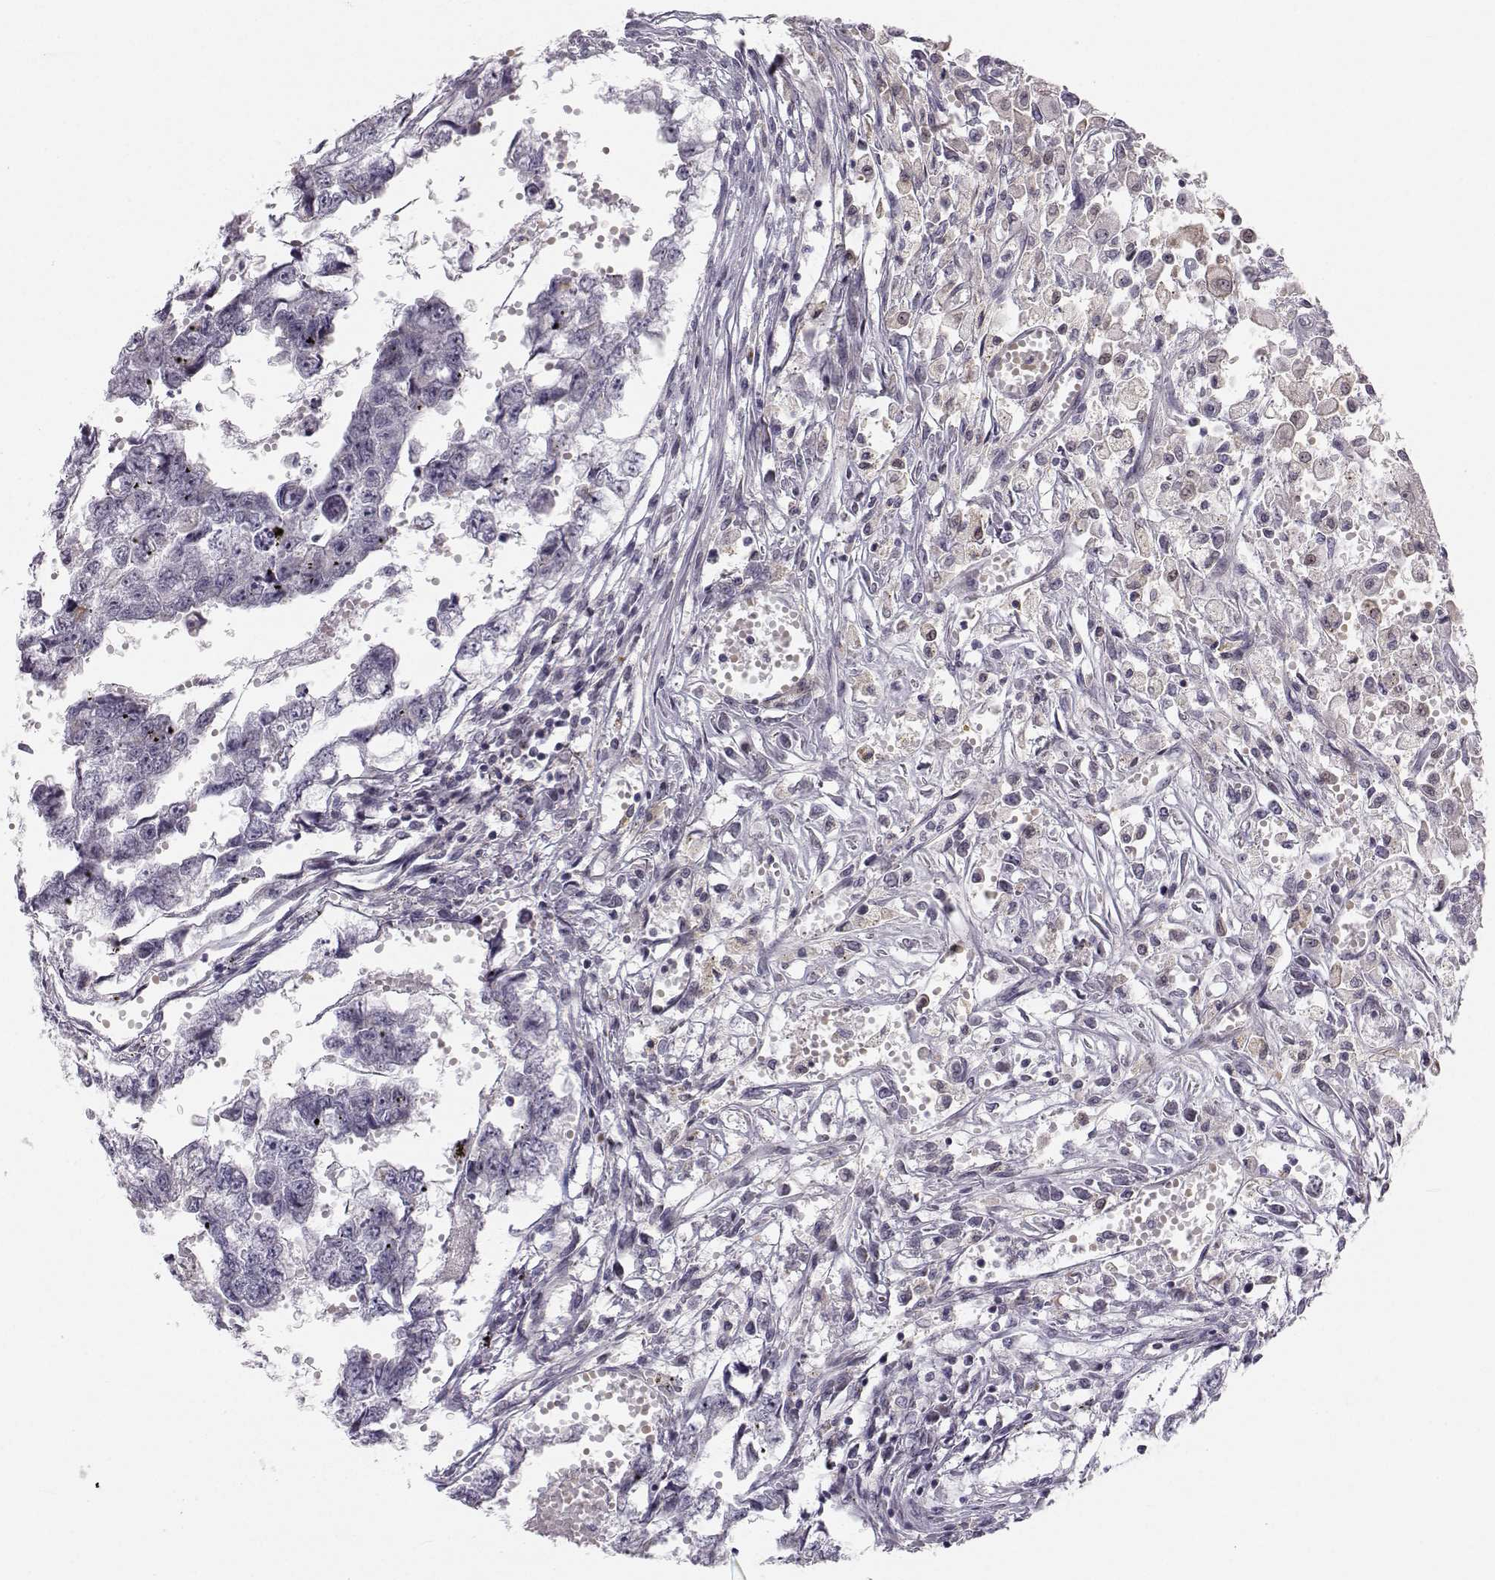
{"staining": {"intensity": "weak", "quantity": "<25%", "location": "cytoplasmic/membranous"}, "tissue": "testis cancer", "cell_type": "Tumor cells", "image_type": "cancer", "snomed": [{"axis": "morphology", "description": "Carcinoma, Embryonal, NOS"}, {"axis": "morphology", "description": "Teratoma, malignant, NOS"}, {"axis": "topography", "description": "Testis"}], "caption": "Photomicrograph shows no protein staining in tumor cells of testis embryonal carcinoma tissue.", "gene": "HTR7", "patient": {"sex": "male", "age": 44}}